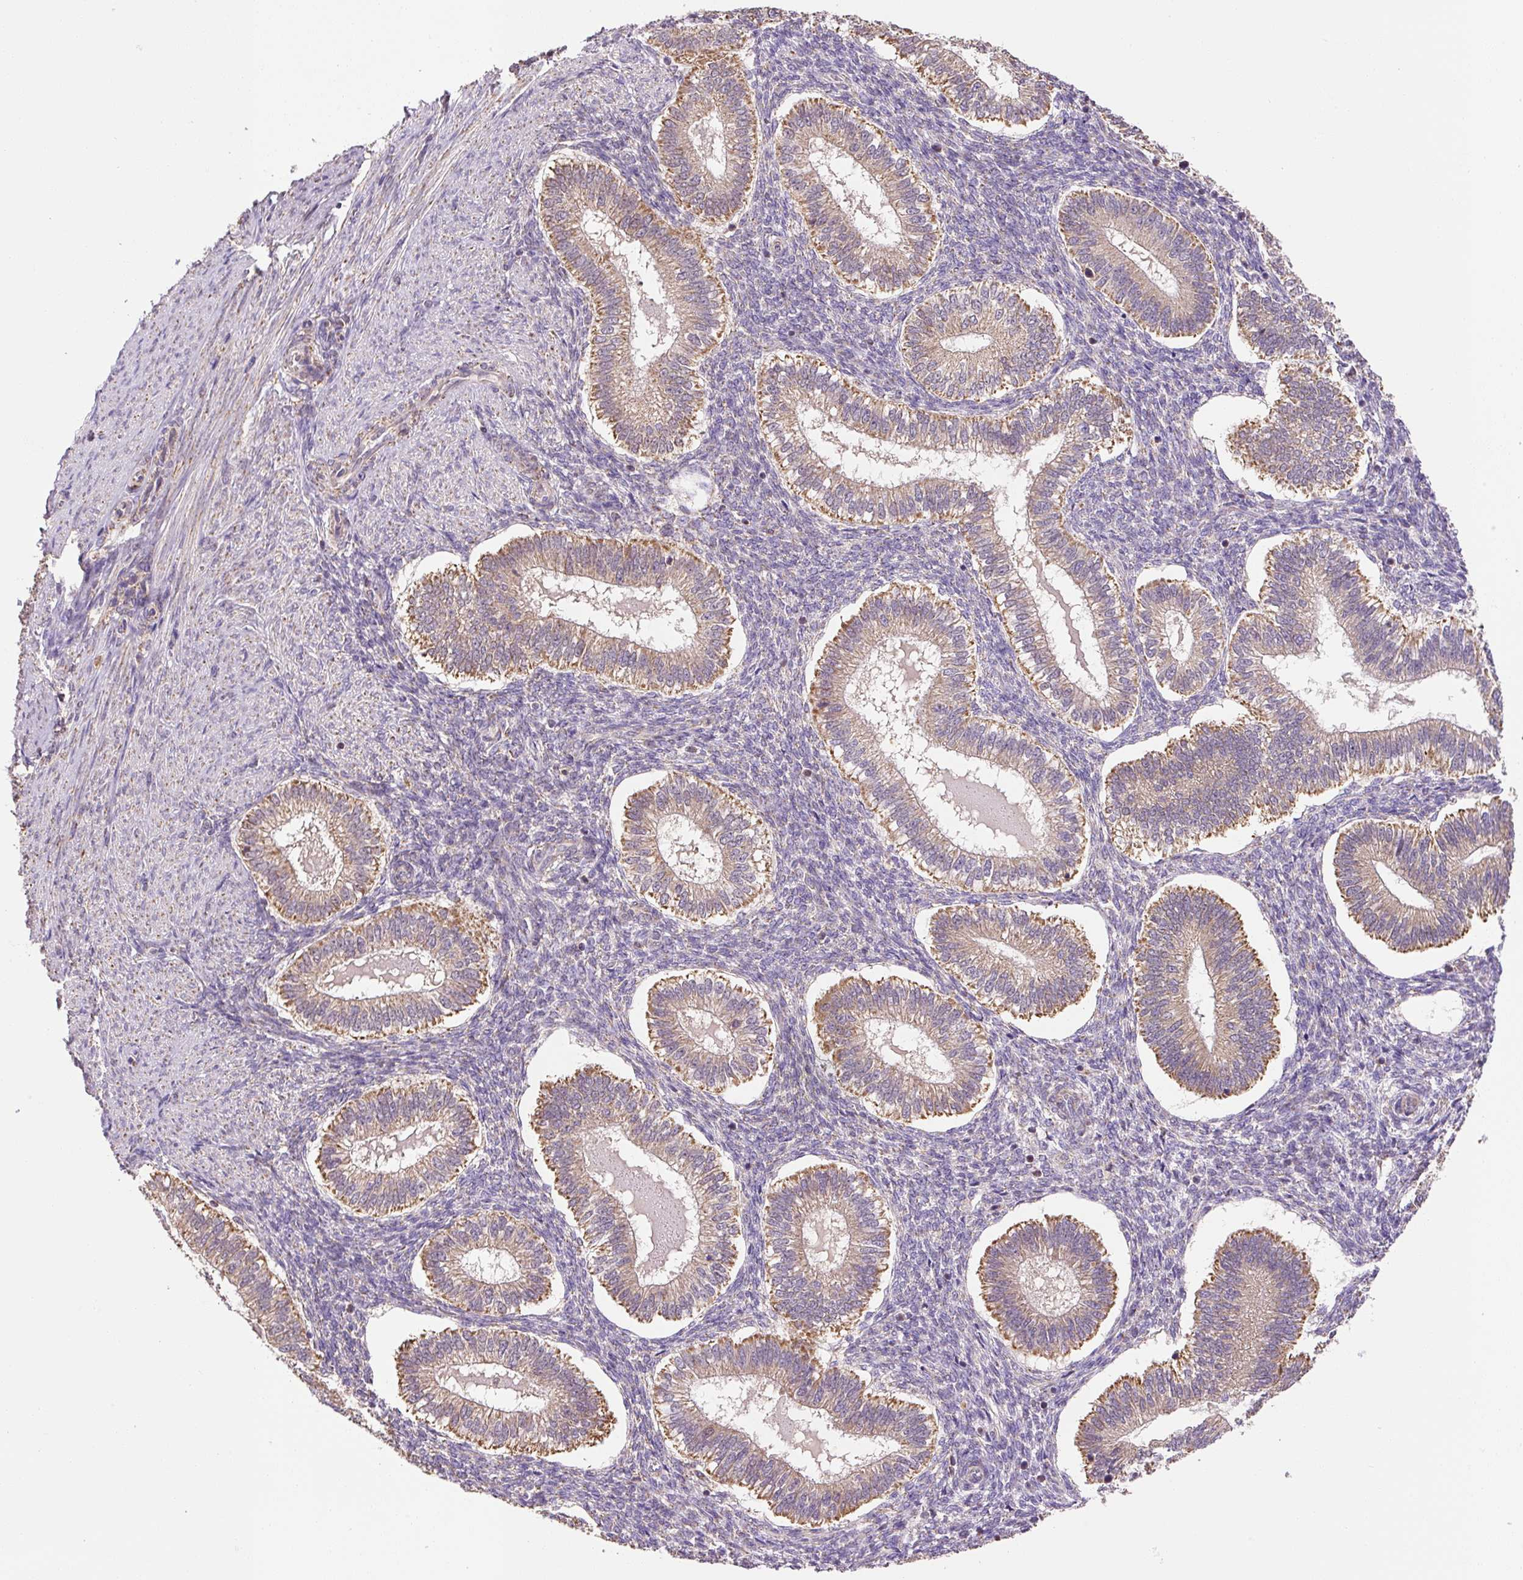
{"staining": {"intensity": "moderate", "quantity": "<25%", "location": "cytoplasmic/membranous"}, "tissue": "endometrium", "cell_type": "Cells in endometrial stroma", "image_type": "normal", "snomed": [{"axis": "morphology", "description": "Normal tissue, NOS"}, {"axis": "topography", "description": "Endometrium"}], "caption": "A low amount of moderate cytoplasmic/membranous positivity is identified in about <25% of cells in endometrial stroma in normal endometrium.", "gene": "MFSD9", "patient": {"sex": "female", "age": 25}}